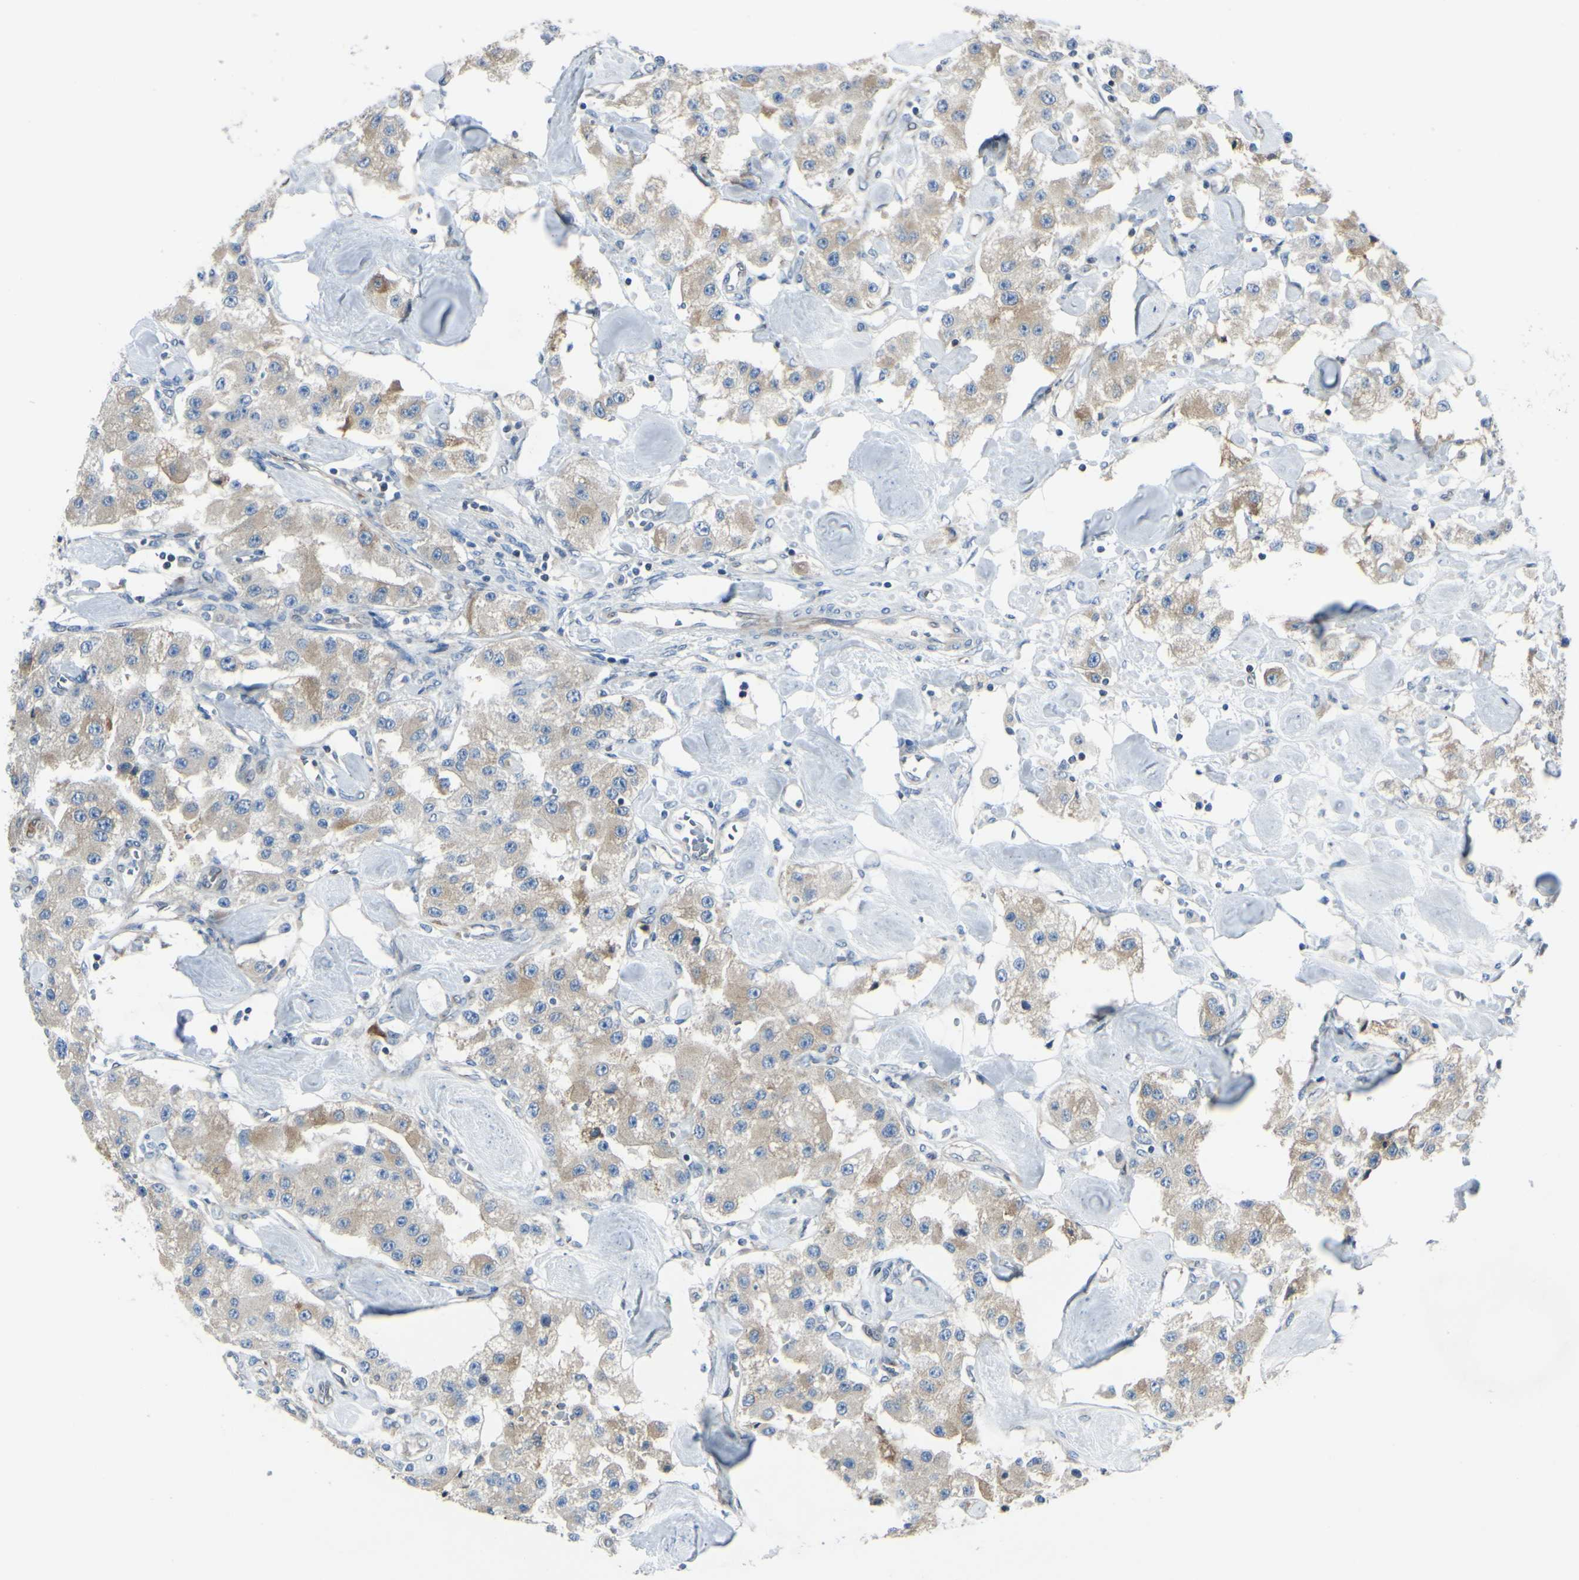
{"staining": {"intensity": "weak", "quantity": ">75%", "location": "cytoplasmic/membranous"}, "tissue": "carcinoid", "cell_type": "Tumor cells", "image_type": "cancer", "snomed": [{"axis": "morphology", "description": "Carcinoid, malignant, NOS"}, {"axis": "topography", "description": "Pancreas"}], "caption": "The histopathology image shows a brown stain indicating the presence of a protein in the cytoplasmic/membranous of tumor cells in carcinoid.", "gene": "SELENOS", "patient": {"sex": "male", "age": 41}}